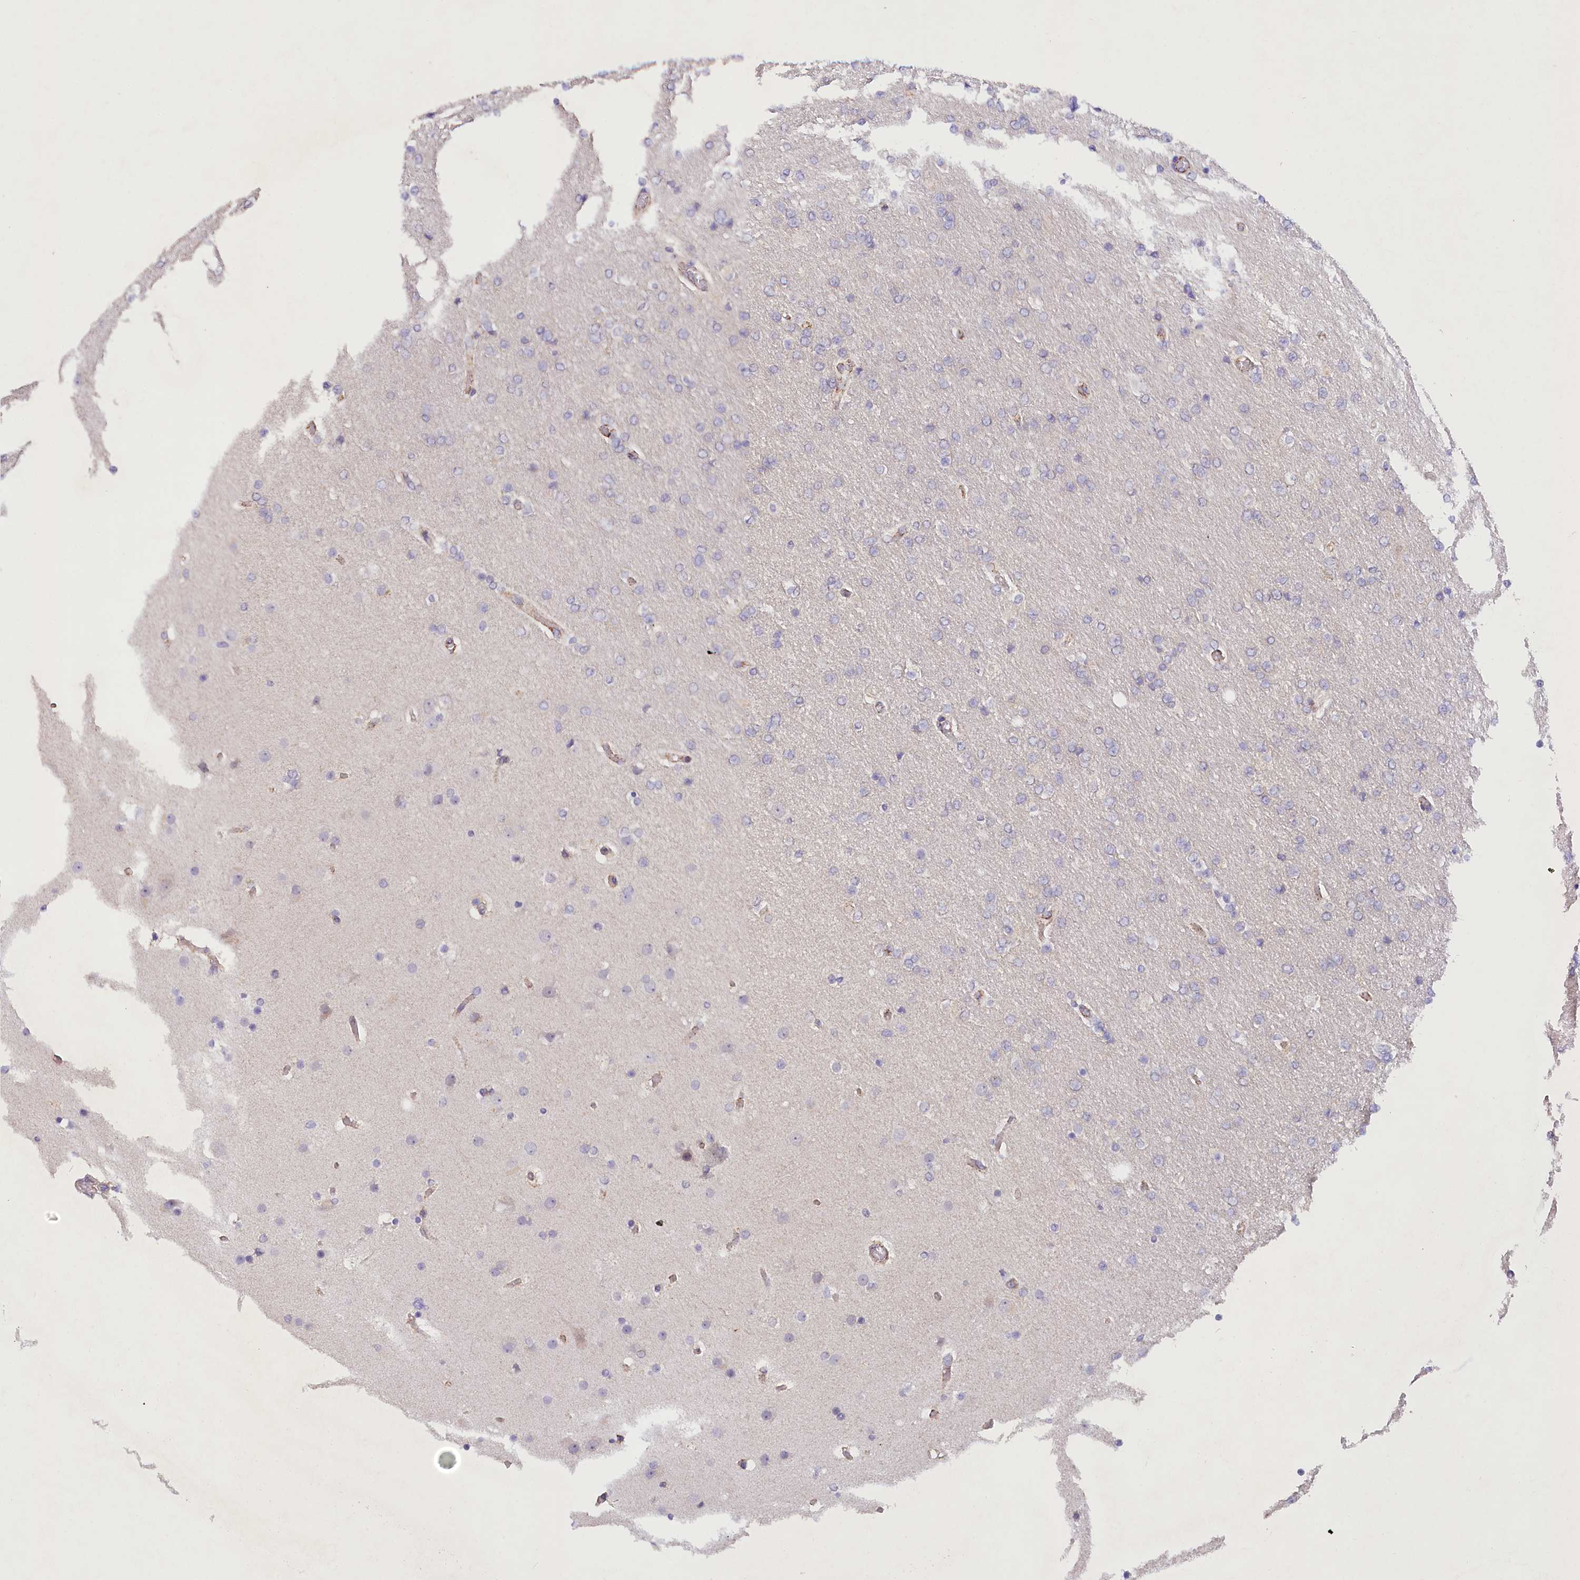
{"staining": {"intensity": "negative", "quantity": "none", "location": "none"}, "tissue": "glioma", "cell_type": "Tumor cells", "image_type": "cancer", "snomed": [{"axis": "morphology", "description": "Glioma, malignant, High grade"}, {"axis": "topography", "description": "Cerebral cortex"}], "caption": "This is a photomicrograph of immunohistochemistry staining of glioma, which shows no expression in tumor cells.", "gene": "DCUN1D1", "patient": {"sex": "female", "age": 36}}